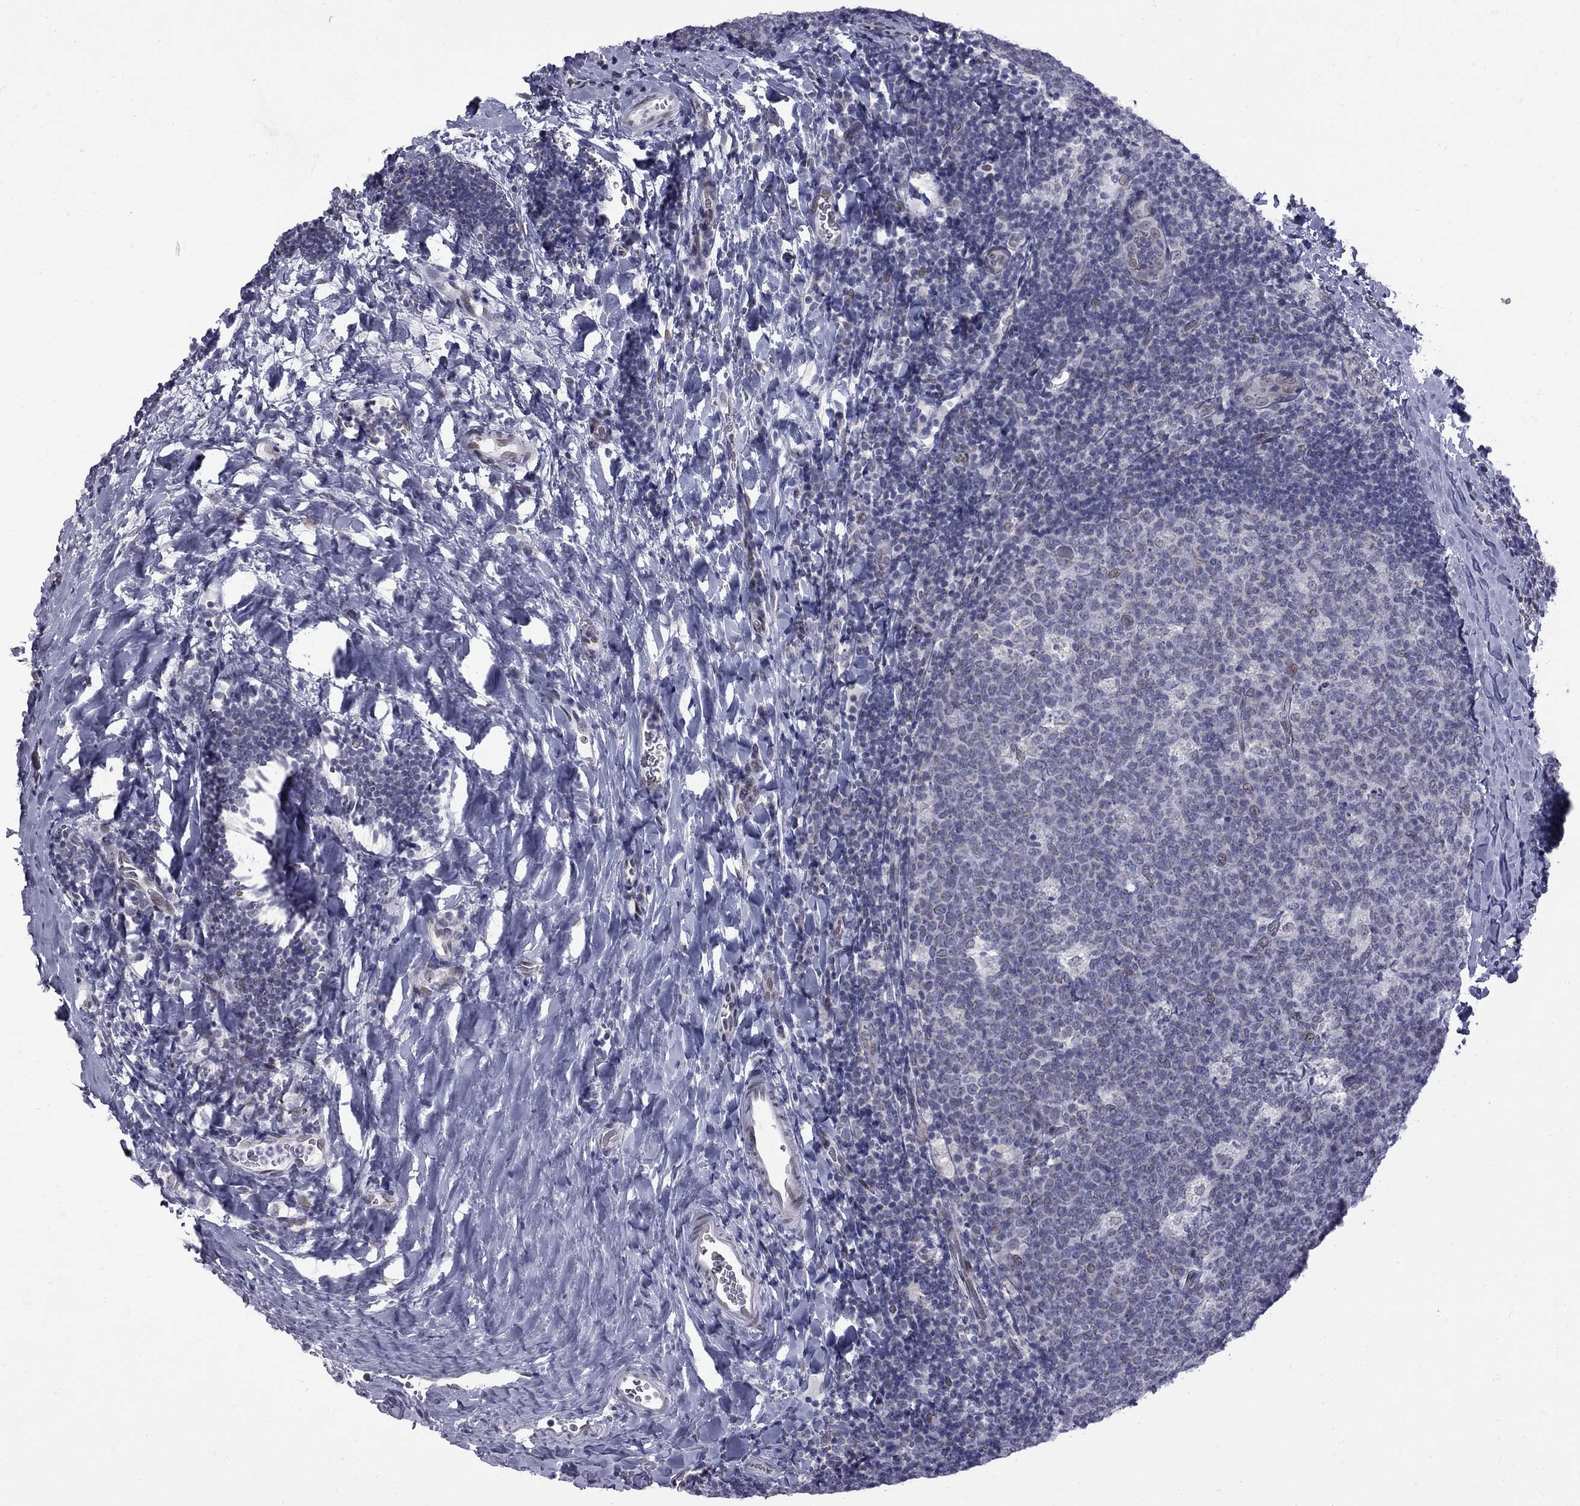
{"staining": {"intensity": "negative", "quantity": "none", "location": "none"}, "tissue": "tonsil", "cell_type": "Germinal center cells", "image_type": "normal", "snomed": [{"axis": "morphology", "description": "Normal tissue, NOS"}, {"axis": "topography", "description": "Tonsil"}], "caption": "IHC image of benign tonsil: tonsil stained with DAB demonstrates no significant protein staining in germinal center cells. The staining is performed using DAB (3,3'-diaminobenzidine) brown chromogen with nuclei counter-stained in using hematoxylin.", "gene": "CLTCL1", "patient": {"sex": "male", "age": 17}}